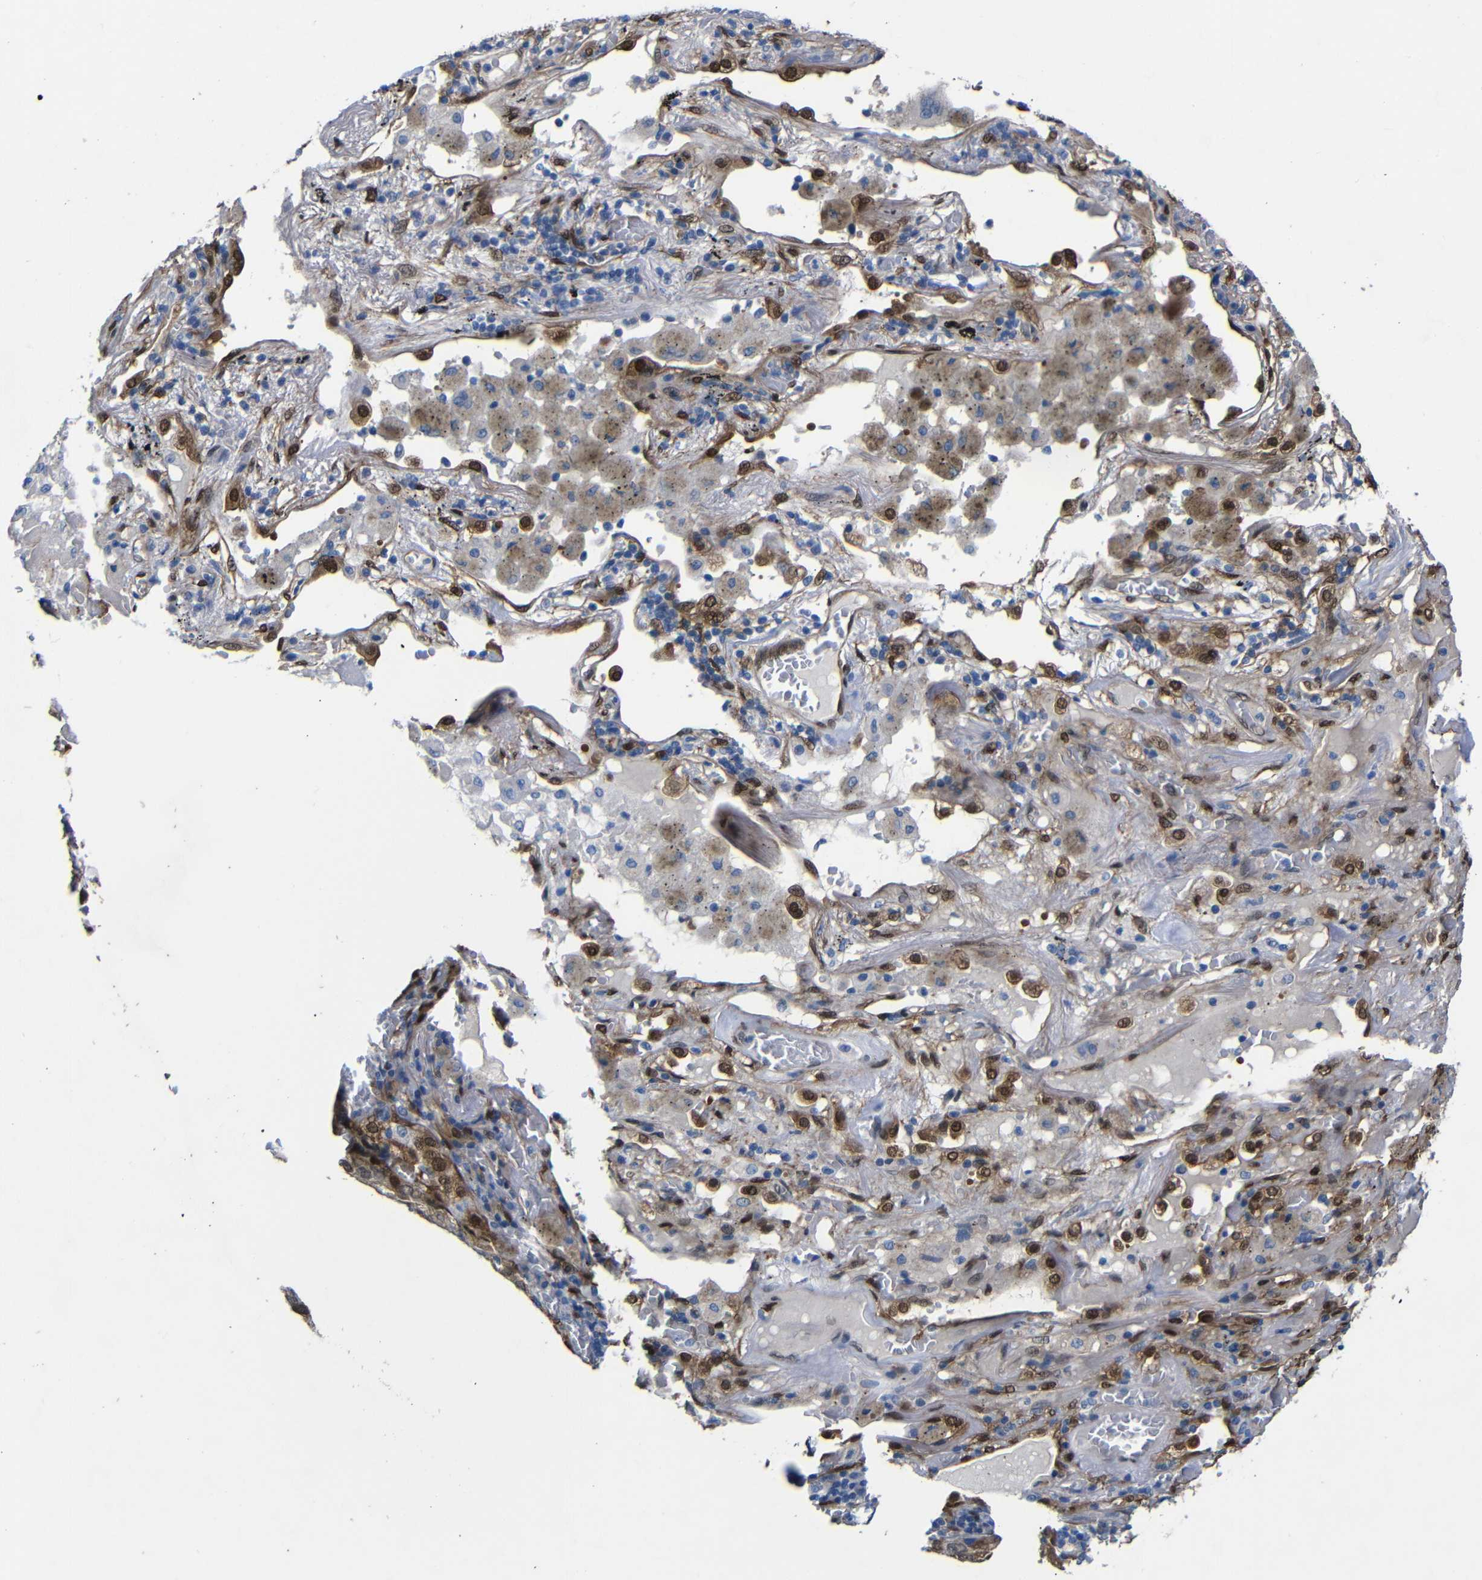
{"staining": {"intensity": "moderate", "quantity": ">75%", "location": "cytoplasmic/membranous,nuclear"}, "tissue": "lung cancer", "cell_type": "Tumor cells", "image_type": "cancer", "snomed": [{"axis": "morphology", "description": "Squamous cell carcinoma, NOS"}, {"axis": "topography", "description": "Lung"}], "caption": "Brown immunohistochemical staining in human lung cancer demonstrates moderate cytoplasmic/membranous and nuclear expression in about >75% of tumor cells.", "gene": "YAP1", "patient": {"sex": "male", "age": 57}}